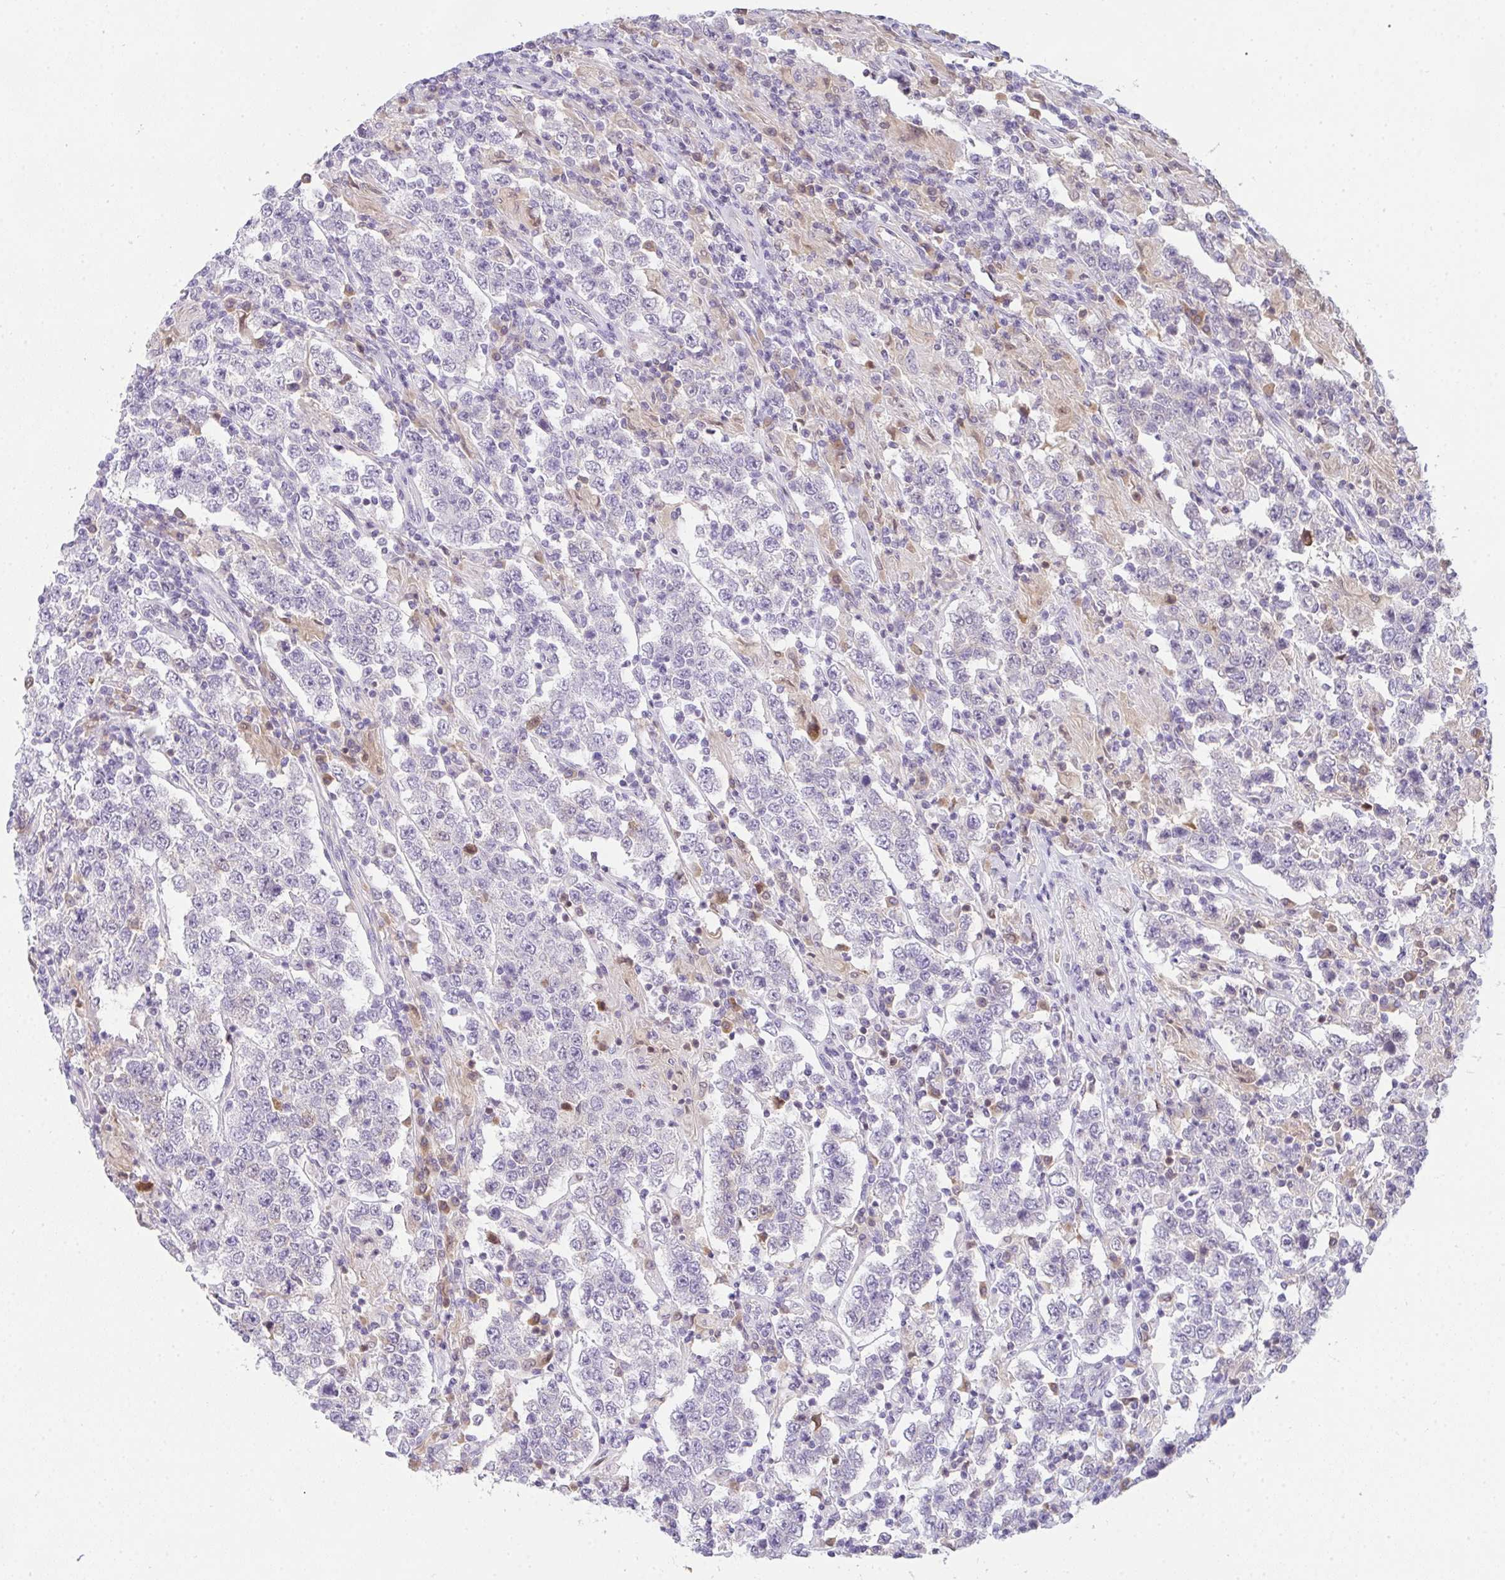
{"staining": {"intensity": "negative", "quantity": "none", "location": "none"}, "tissue": "testis cancer", "cell_type": "Tumor cells", "image_type": "cancer", "snomed": [{"axis": "morphology", "description": "Normal tissue, NOS"}, {"axis": "morphology", "description": "Urothelial carcinoma, High grade"}, {"axis": "morphology", "description": "Seminoma, NOS"}, {"axis": "morphology", "description": "Carcinoma, Embryonal, NOS"}, {"axis": "topography", "description": "Urinary bladder"}, {"axis": "topography", "description": "Testis"}], "caption": "Urothelial carcinoma (high-grade) (testis) stained for a protein using immunohistochemistry (IHC) demonstrates no expression tumor cells.", "gene": "COX7B", "patient": {"sex": "male", "age": 41}}